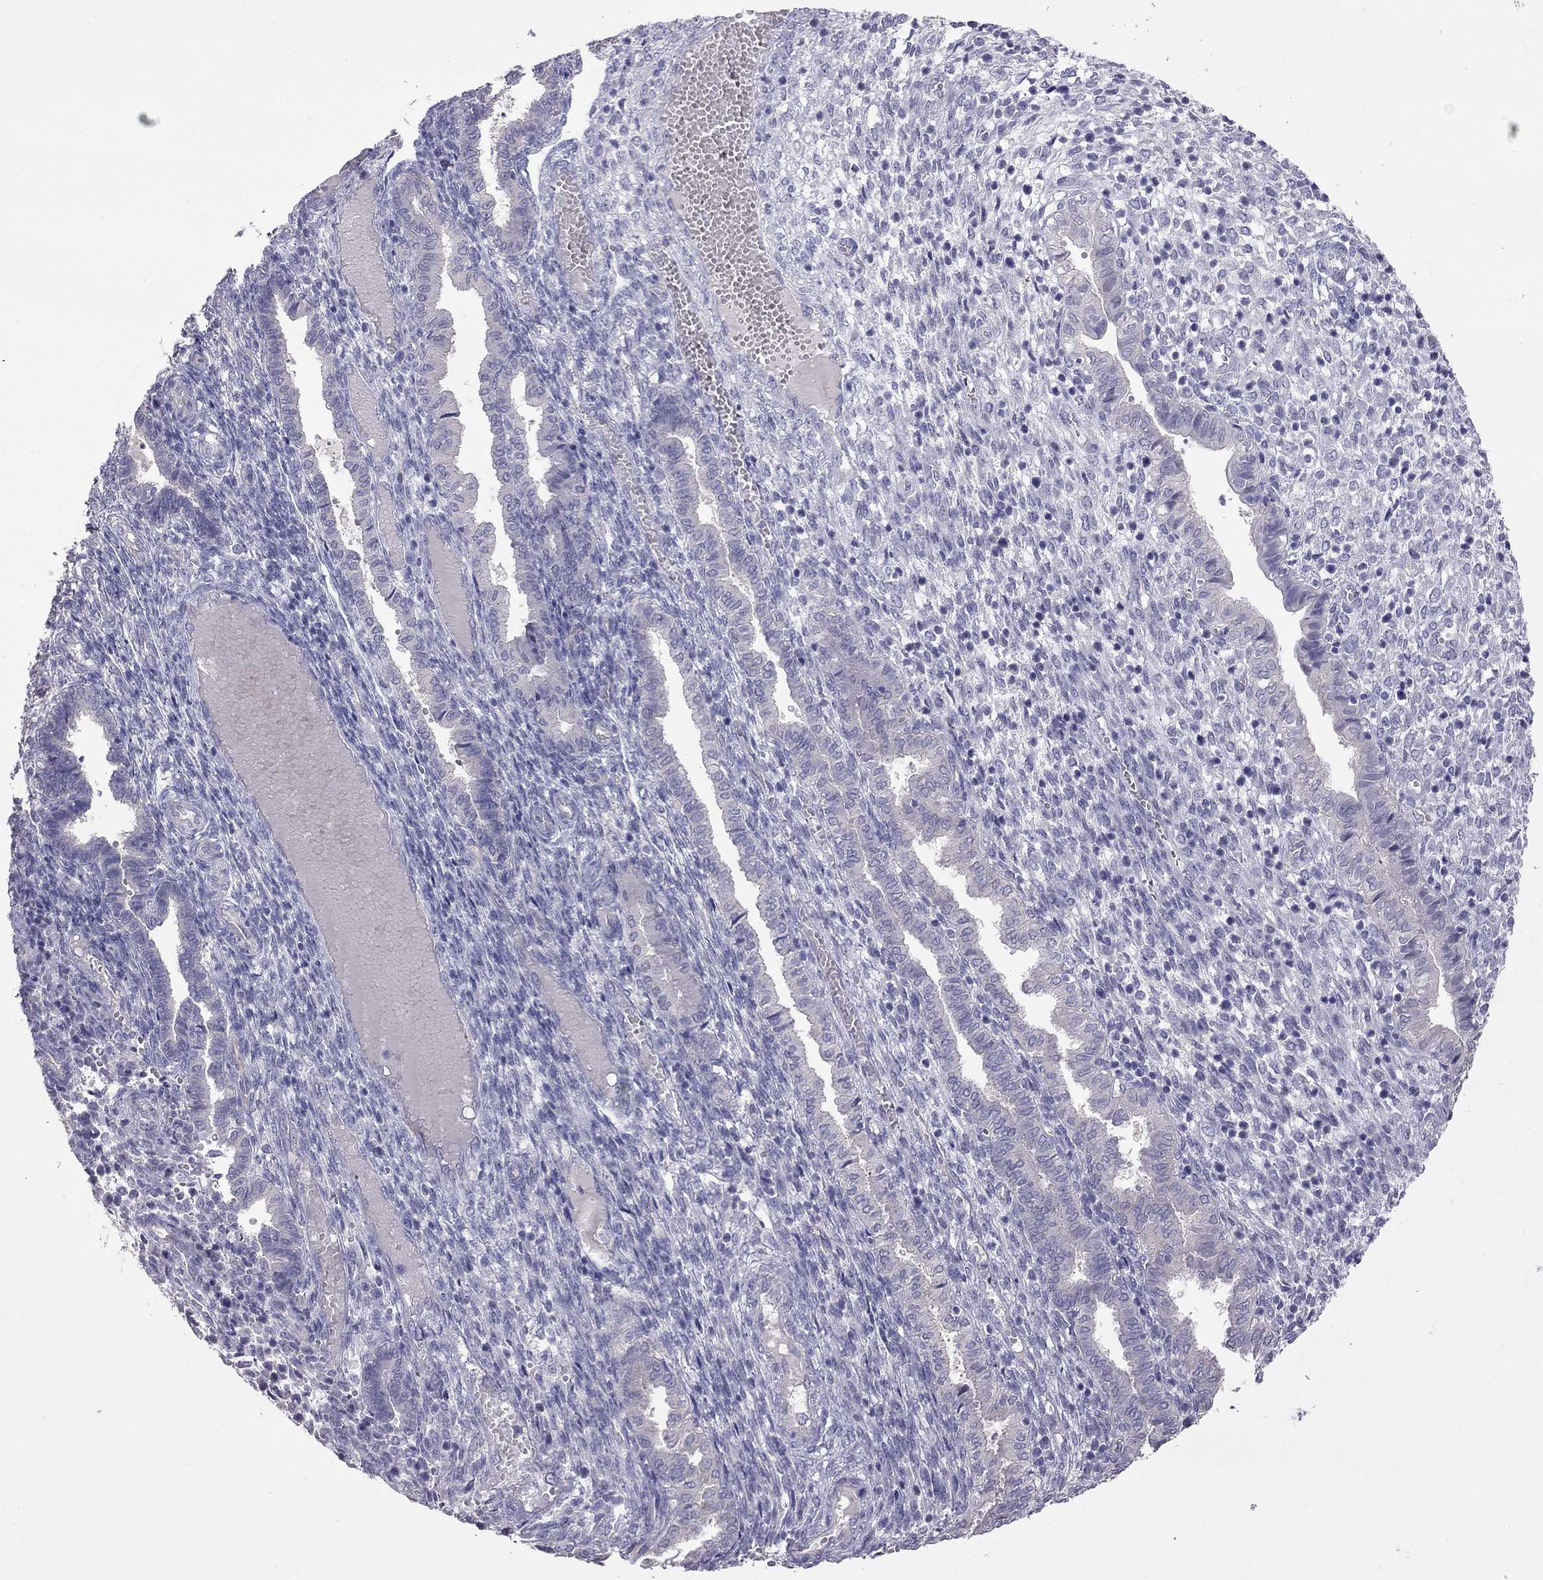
{"staining": {"intensity": "negative", "quantity": "none", "location": "none"}, "tissue": "endometrium", "cell_type": "Cells in endometrial stroma", "image_type": "normal", "snomed": [{"axis": "morphology", "description": "Normal tissue, NOS"}, {"axis": "topography", "description": "Endometrium"}], "caption": "High magnification brightfield microscopy of unremarkable endometrium stained with DAB (brown) and counterstained with hematoxylin (blue): cells in endometrial stroma show no significant positivity.", "gene": "FEZ1", "patient": {"sex": "female", "age": 43}}